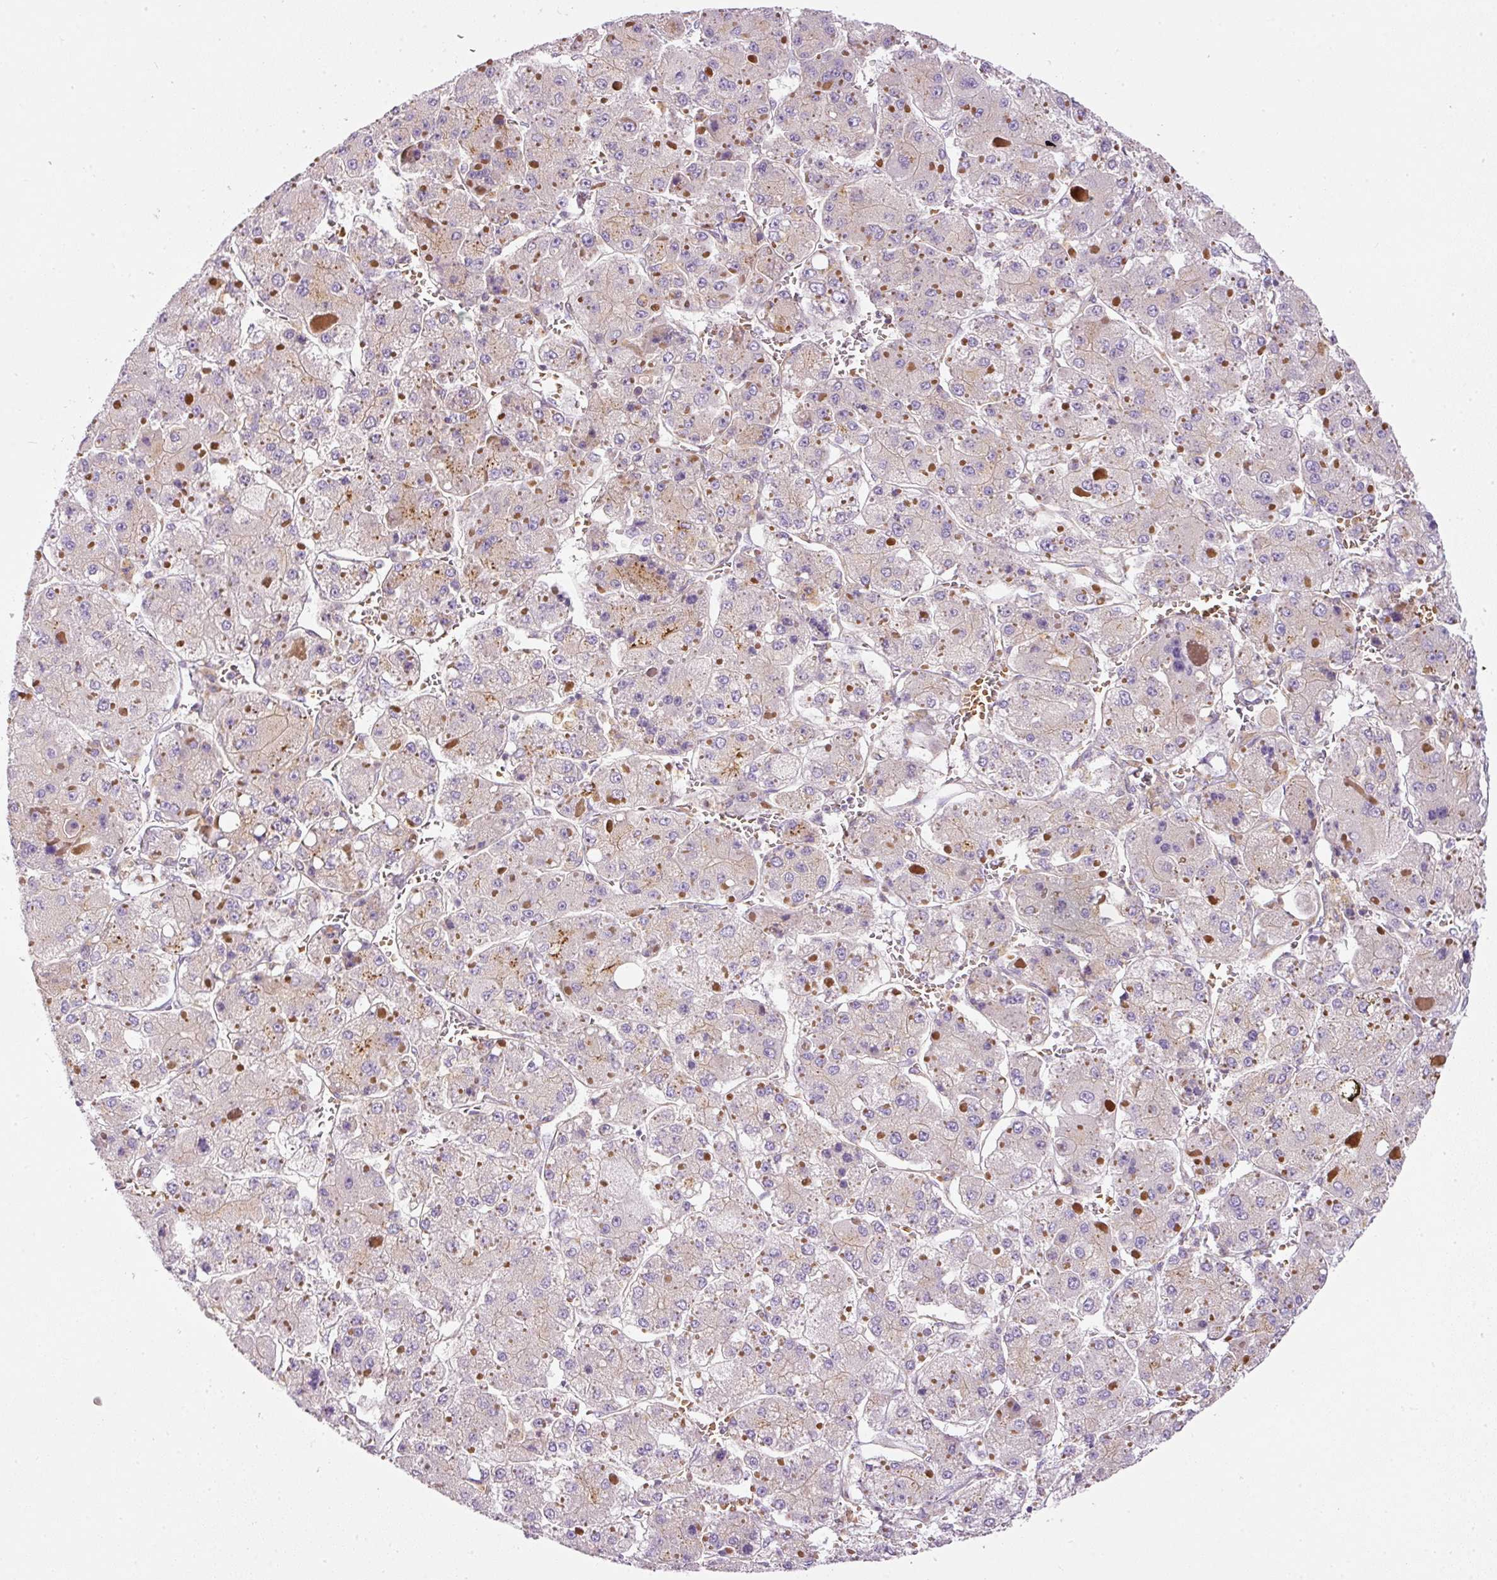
{"staining": {"intensity": "negative", "quantity": "none", "location": "none"}, "tissue": "liver cancer", "cell_type": "Tumor cells", "image_type": "cancer", "snomed": [{"axis": "morphology", "description": "Carcinoma, Hepatocellular, NOS"}, {"axis": "topography", "description": "Liver"}], "caption": "A high-resolution micrograph shows immunohistochemistry (IHC) staining of liver hepatocellular carcinoma, which demonstrates no significant staining in tumor cells.", "gene": "TBC1D2B", "patient": {"sex": "female", "age": 73}}